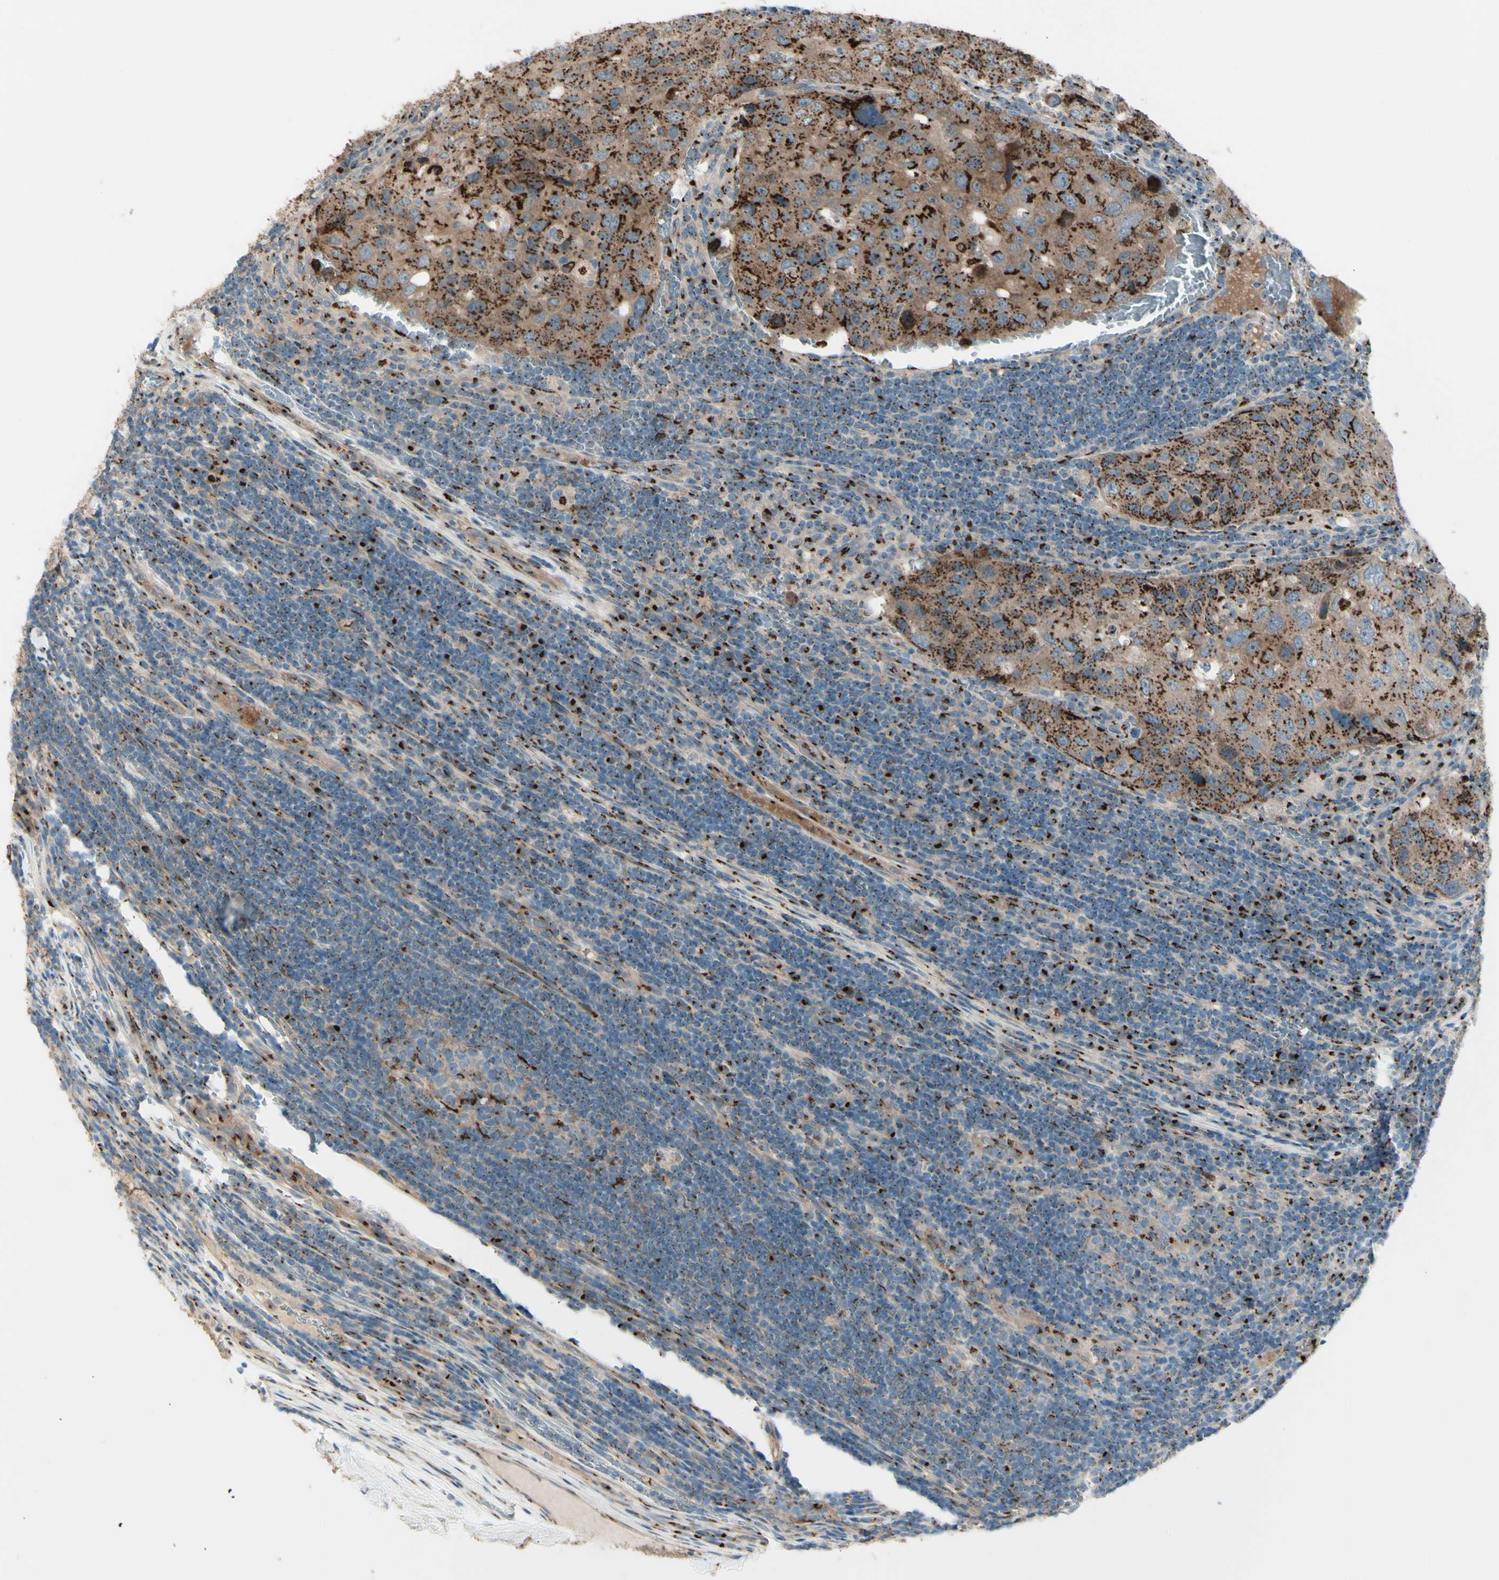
{"staining": {"intensity": "moderate", "quantity": ">75%", "location": "cytoplasmic/membranous"}, "tissue": "urothelial cancer", "cell_type": "Tumor cells", "image_type": "cancer", "snomed": [{"axis": "morphology", "description": "Urothelial carcinoma, High grade"}, {"axis": "topography", "description": "Lymph node"}, {"axis": "topography", "description": "Urinary bladder"}], "caption": "Immunohistochemical staining of urothelial cancer reveals medium levels of moderate cytoplasmic/membranous protein staining in approximately >75% of tumor cells.", "gene": "BPNT2", "patient": {"sex": "male", "age": 51}}